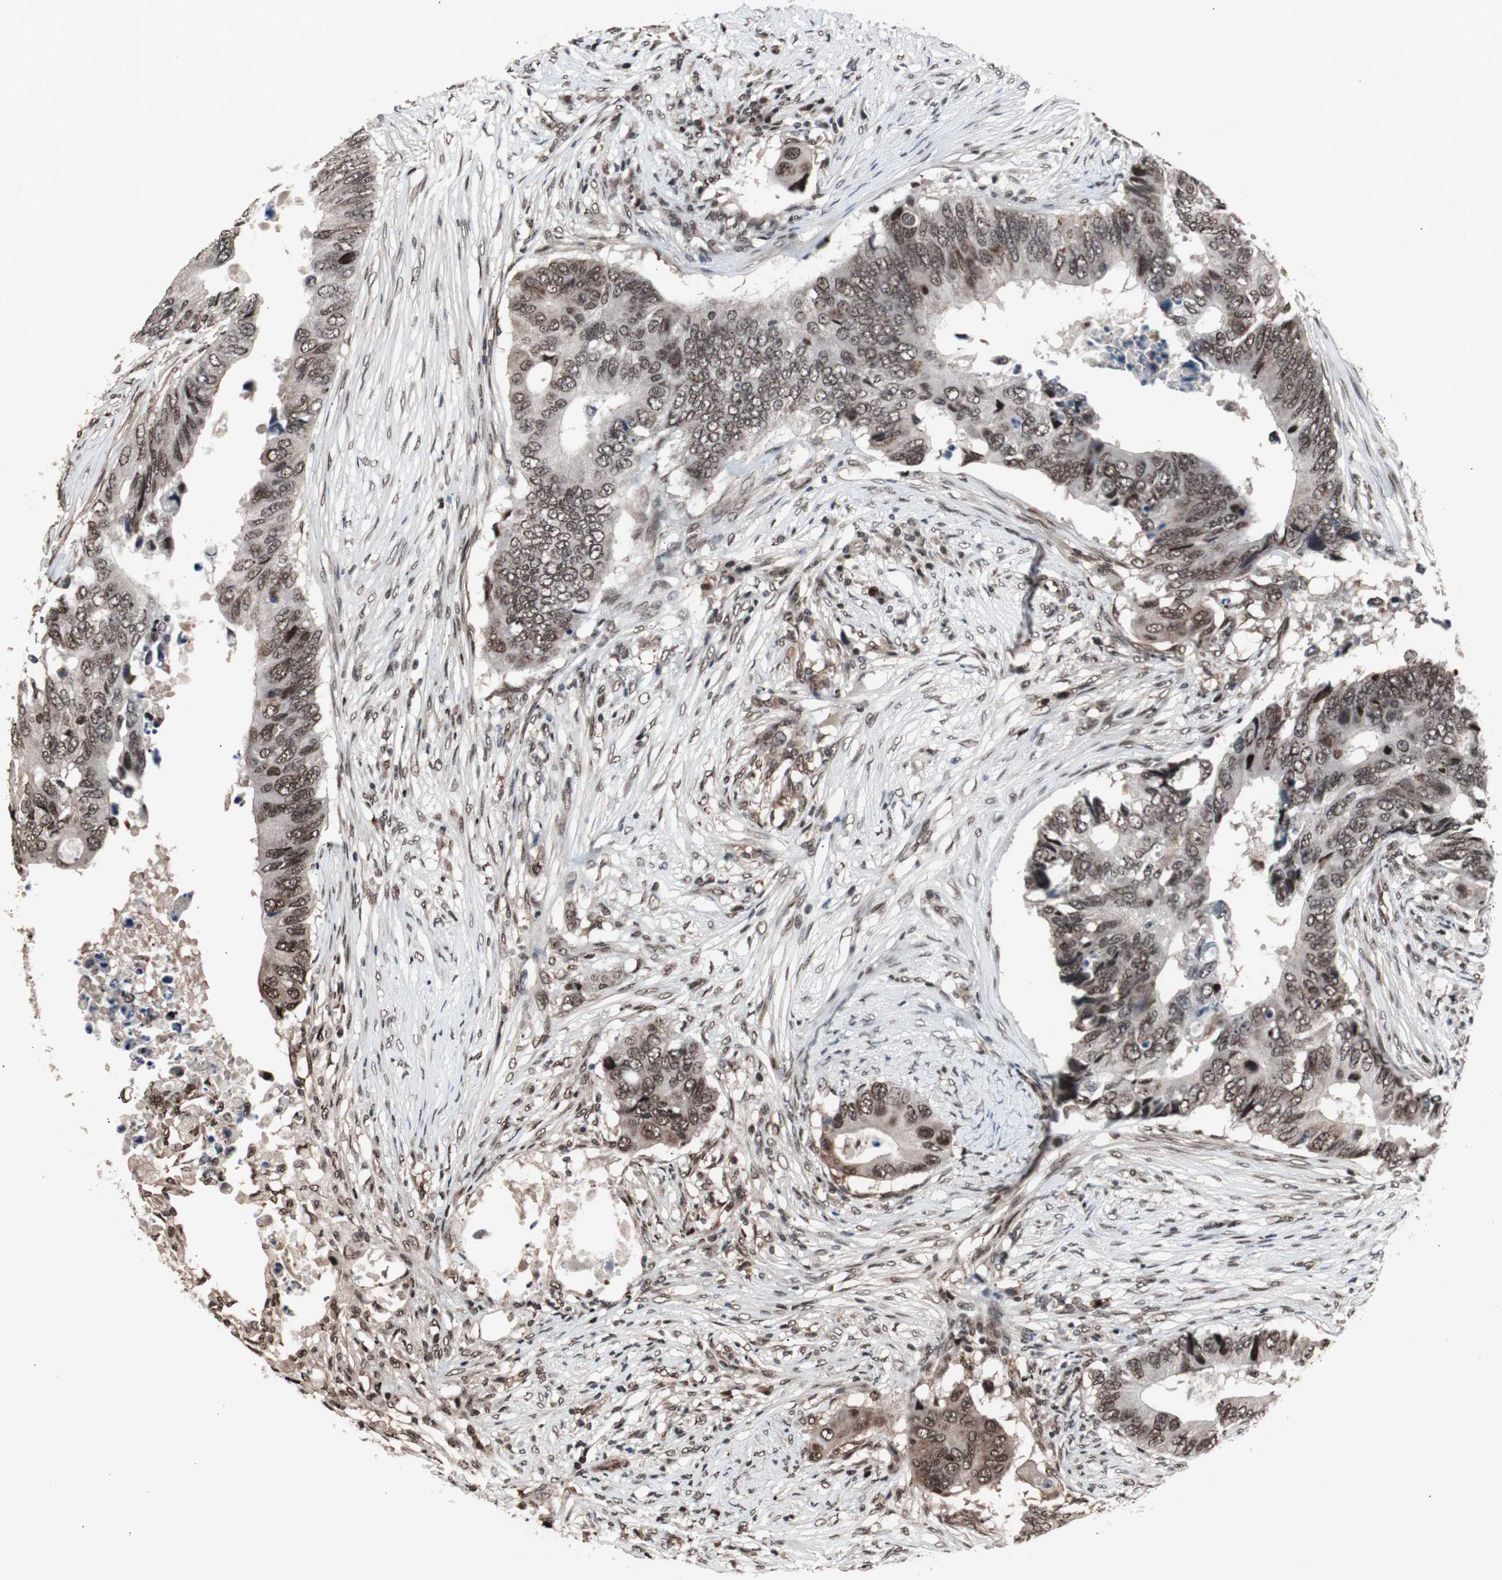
{"staining": {"intensity": "moderate", "quantity": ">75%", "location": "nuclear"}, "tissue": "colorectal cancer", "cell_type": "Tumor cells", "image_type": "cancer", "snomed": [{"axis": "morphology", "description": "Adenocarcinoma, NOS"}, {"axis": "topography", "description": "Colon"}], "caption": "Human colorectal adenocarcinoma stained with a protein marker displays moderate staining in tumor cells.", "gene": "POGZ", "patient": {"sex": "male", "age": 71}}